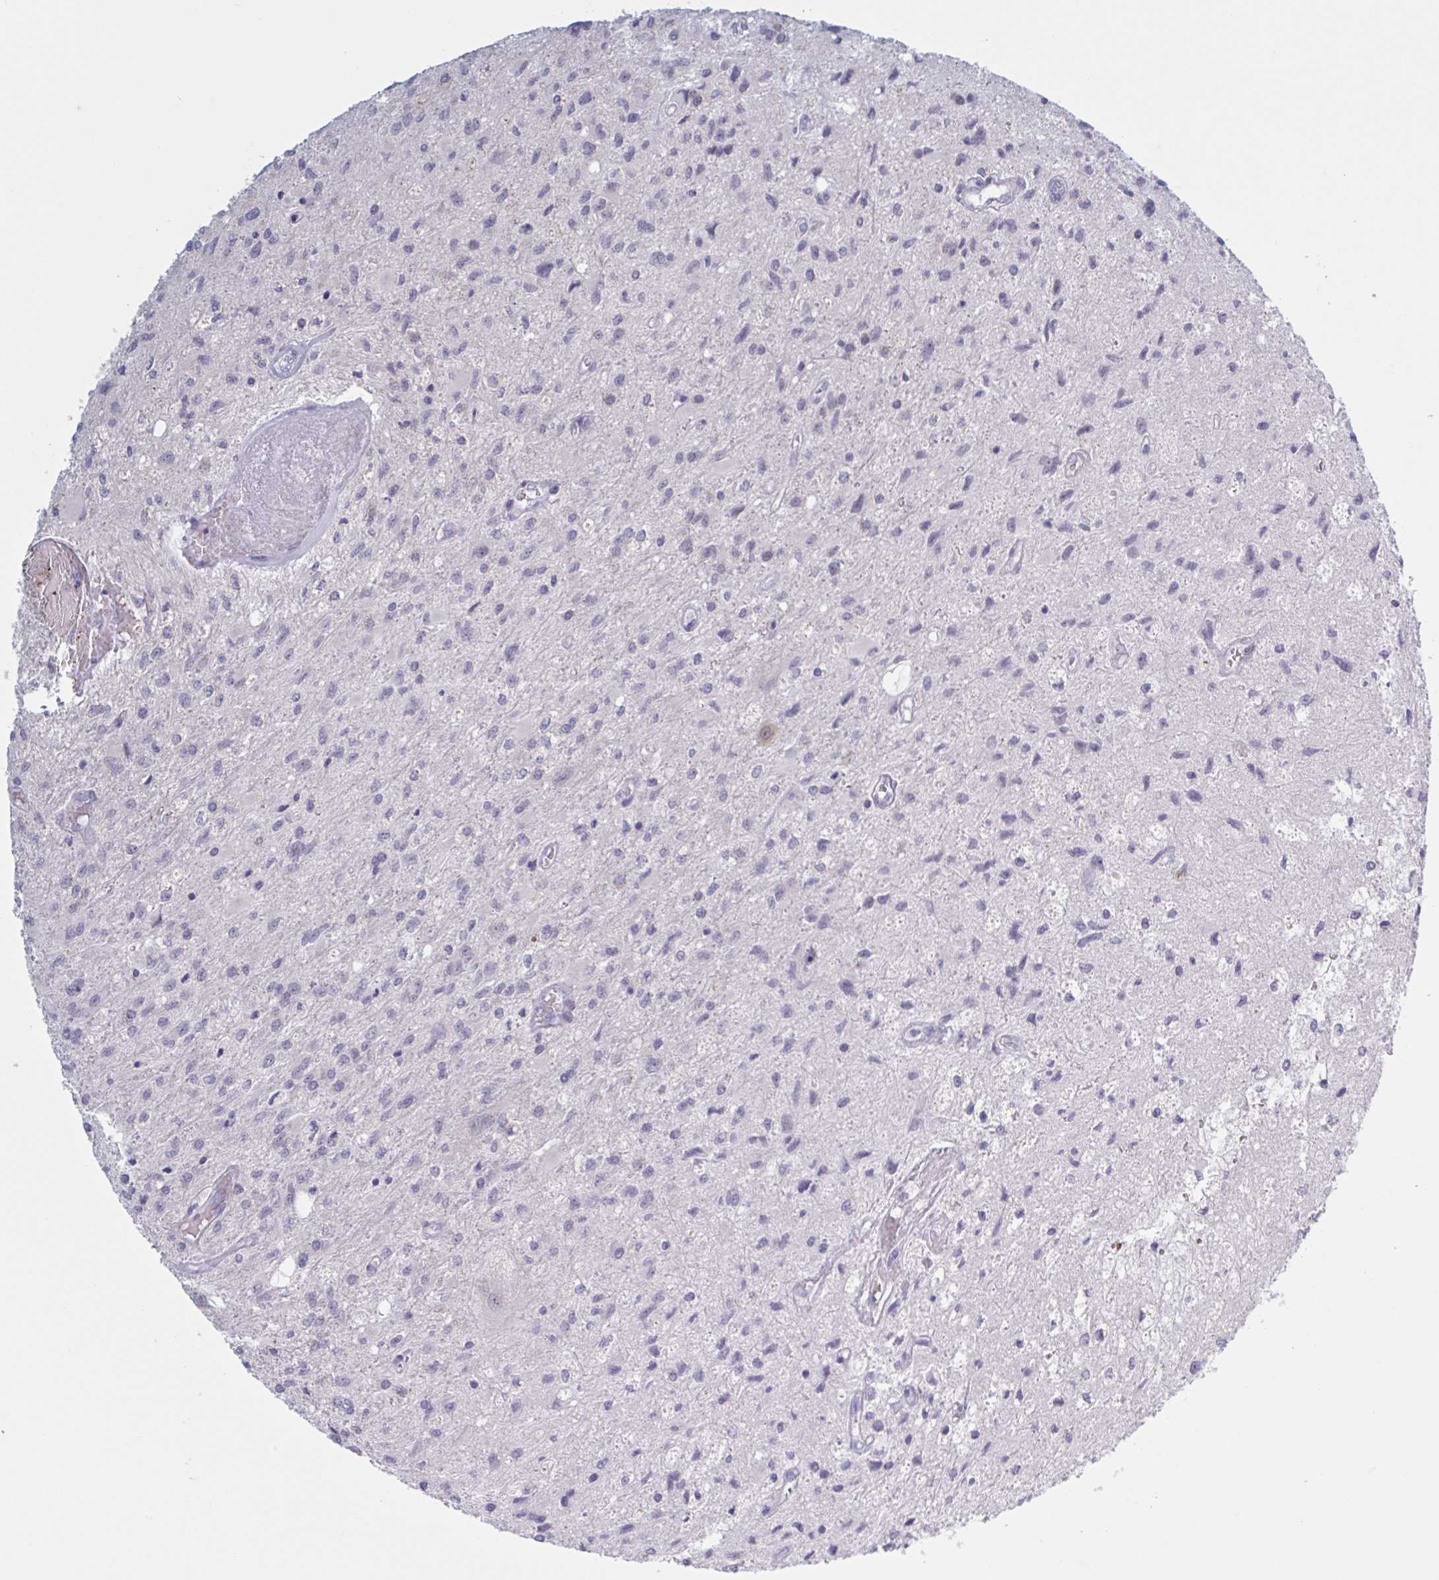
{"staining": {"intensity": "negative", "quantity": "none", "location": "none"}, "tissue": "glioma", "cell_type": "Tumor cells", "image_type": "cancer", "snomed": [{"axis": "morphology", "description": "Glioma, malignant, High grade"}, {"axis": "topography", "description": "Brain"}], "caption": "This is a photomicrograph of immunohistochemistry staining of glioma, which shows no positivity in tumor cells.", "gene": "HSD11B2", "patient": {"sex": "female", "age": 70}}